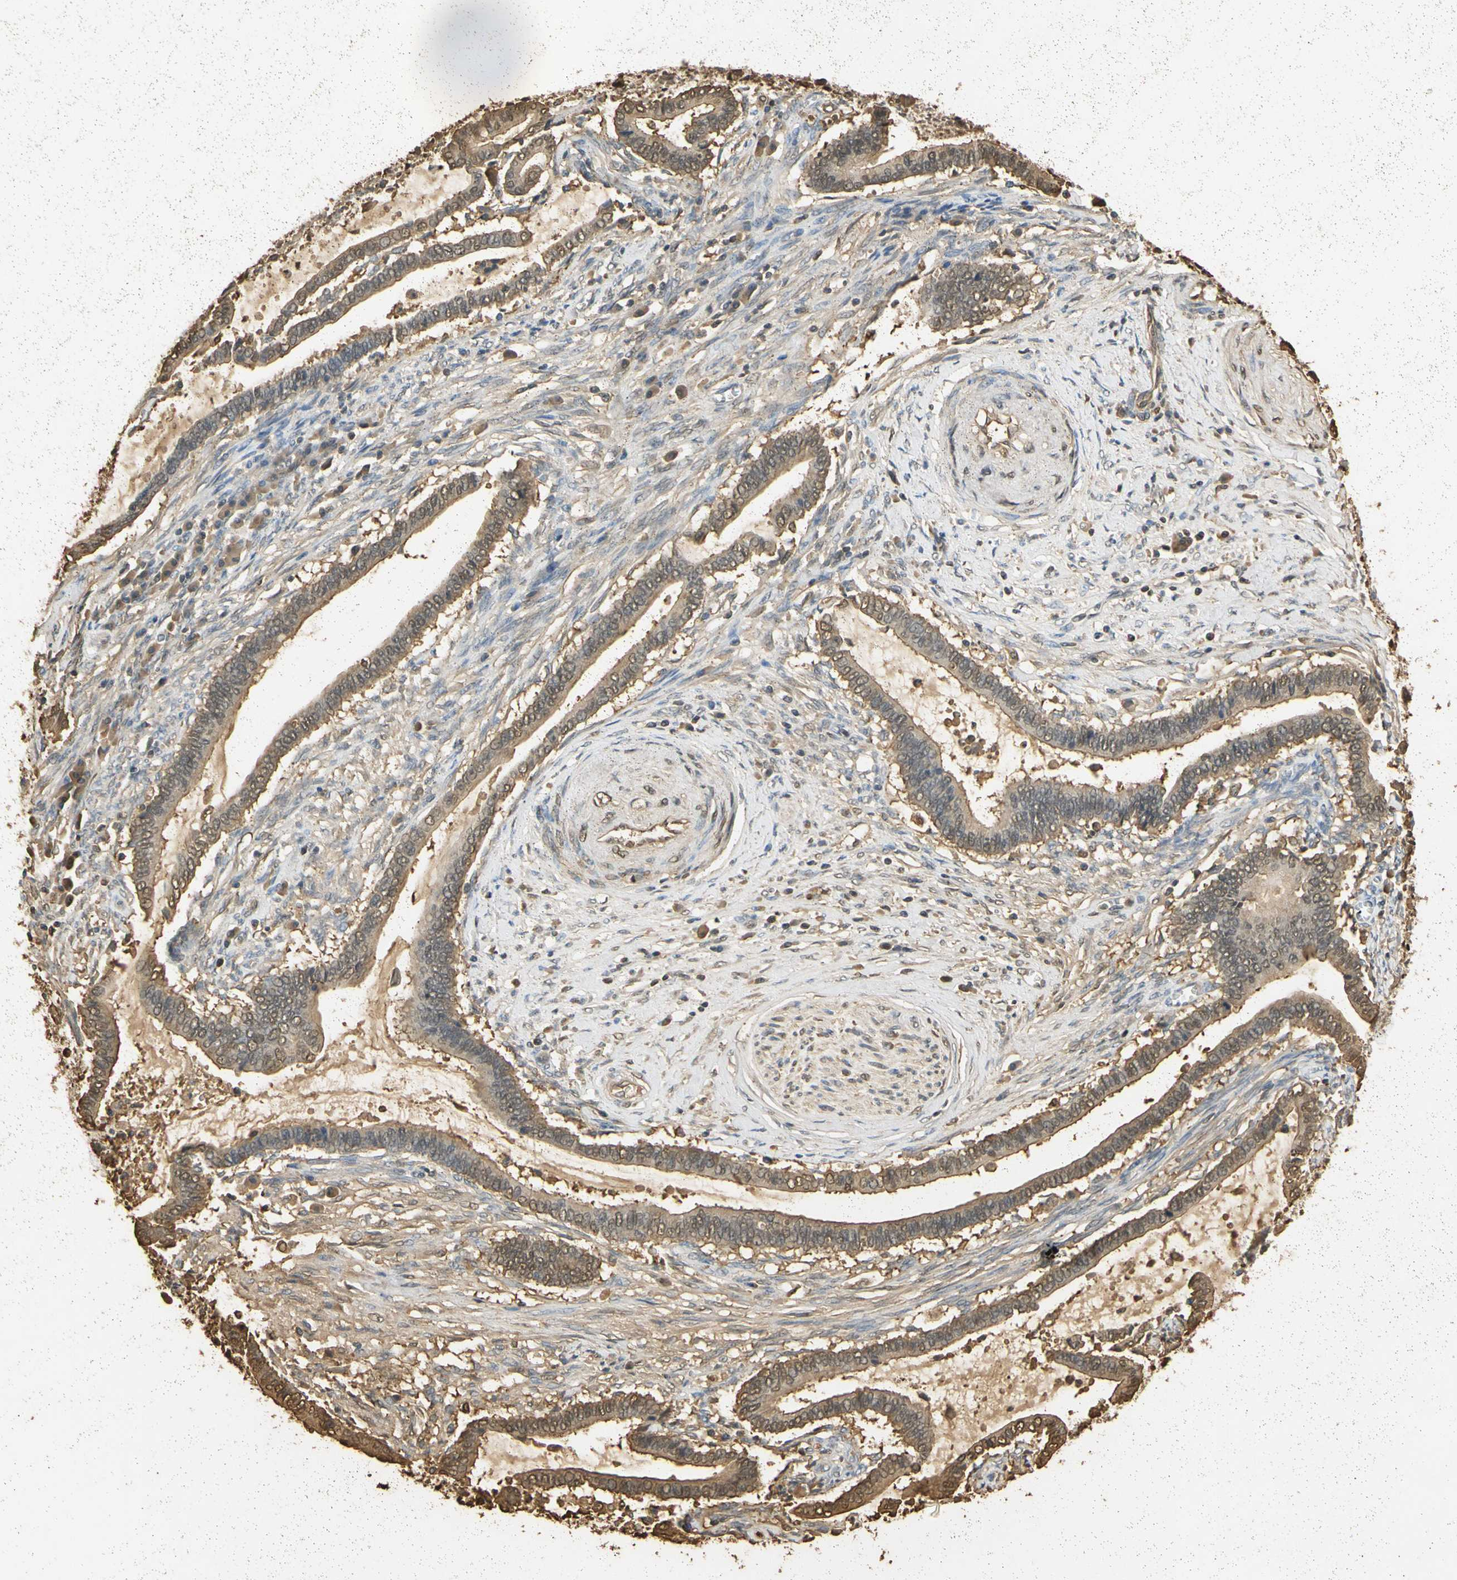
{"staining": {"intensity": "moderate", "quantity": ">75%", "location": "cytoplasmic/membranous,nuclear"}, "tissue": "cervical cancer", "cell_type": "Tumor cells", "image_type": "cancer", "snomed": [{"axis": "morphology", "description": "Adenocarcinoma, NOS"}, {"axis": "topography", "description": "Cervix"}], "caption": "Moderate cytoplasmic/membranous and nuclear staining is seen in approximately >75% of tumor cells in adenocarcinoma (cervical).", "gene": "S100A6", "patient": {"sex": "female", "age": 44}}